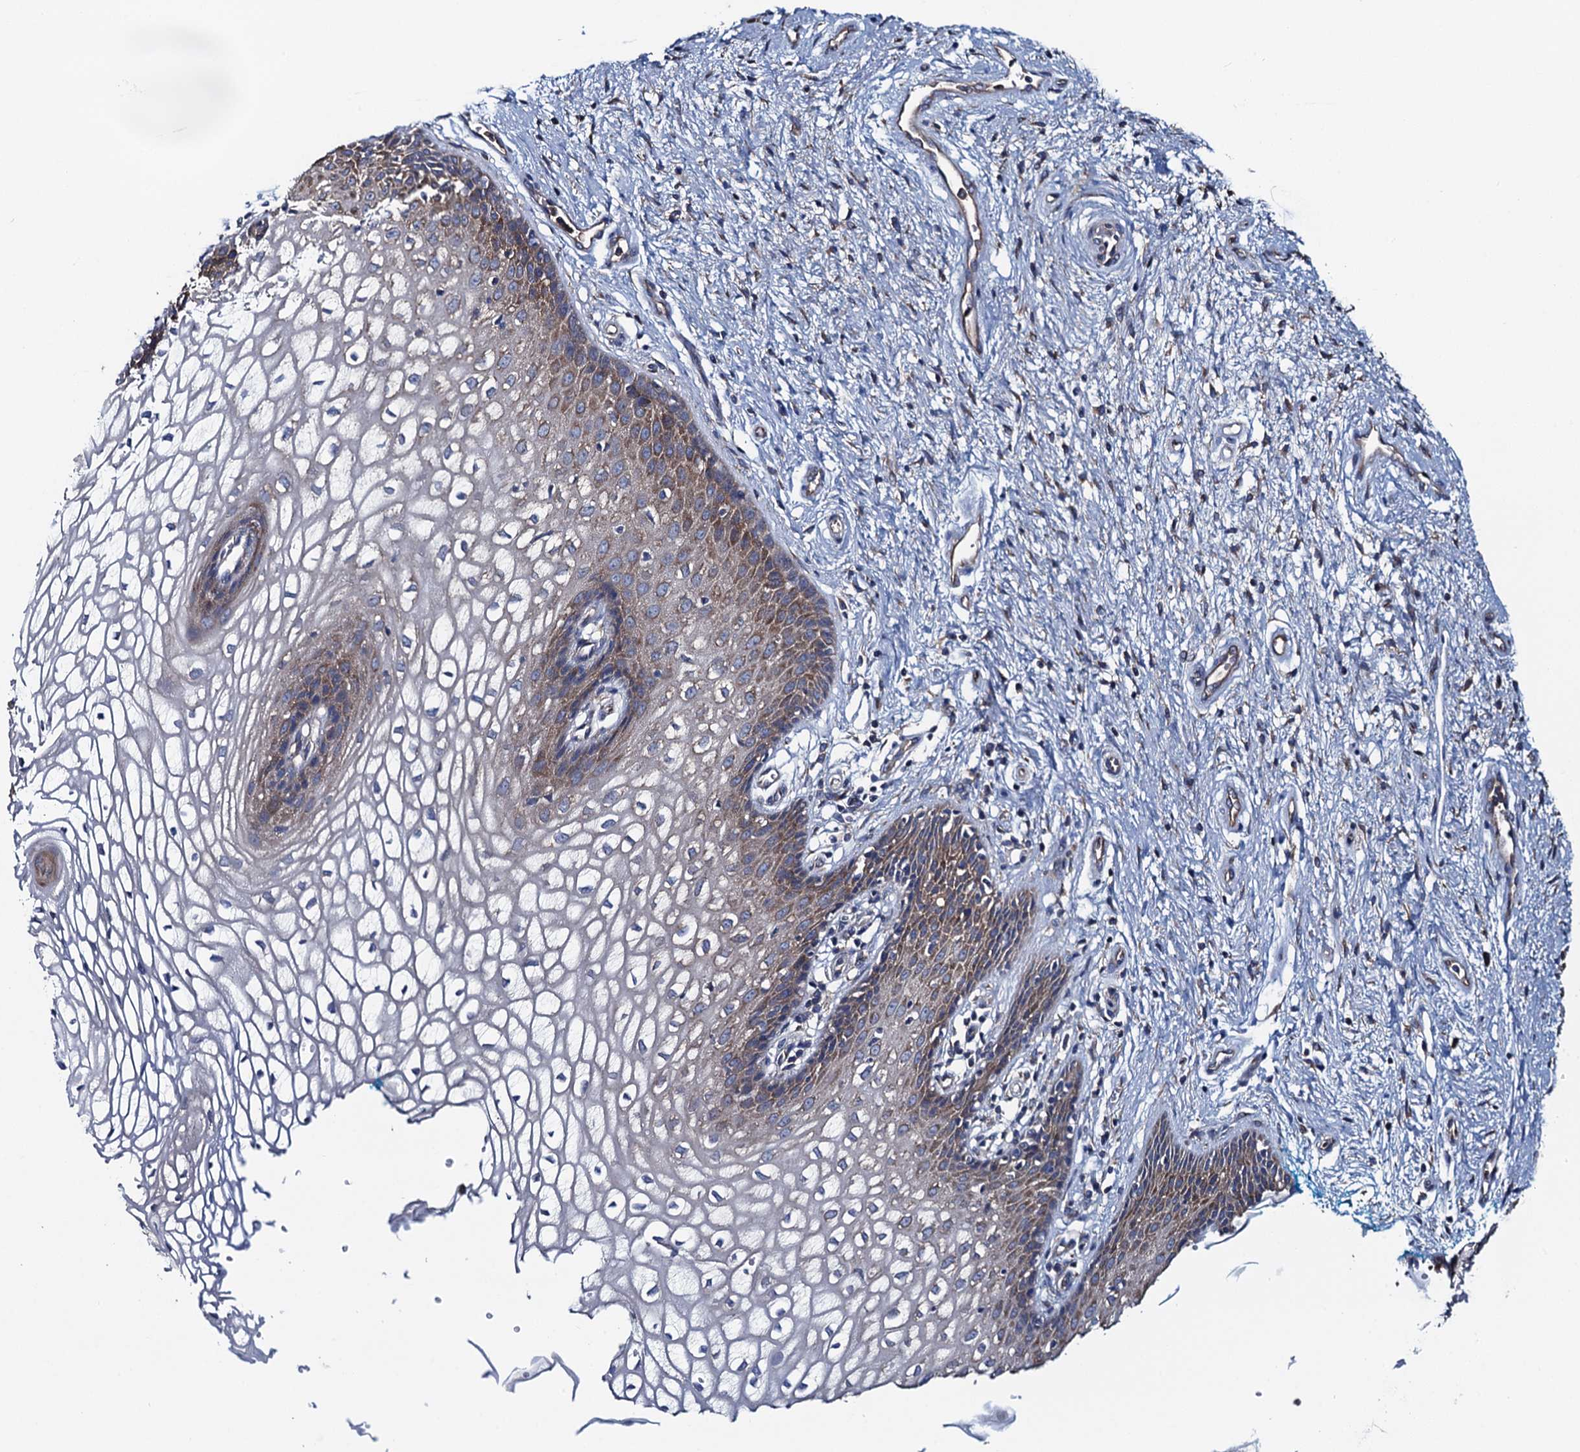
{"staining": {"intensity": "moderate", "quantity": "25%-75%", "location": "cytoplasmic/membranous"}, "tissue": "vagina", "cell_type": "Squamous epithelial cells", "image_type": "normal", "snomed": [{"axis": "morphology", "description": "Normal tissue, NOS"}, {"axis": "topography", "description": "Vagina"}], "caption": "This is a histology image of immunohistochemistry (IHC) staining of unremarkable vagina, which shows moderate positivity in the cytoplasmic/membranous of squamous epithelial cells.", "gene": "ADCY9", "patient": {"sex": "female", "age": 34}}